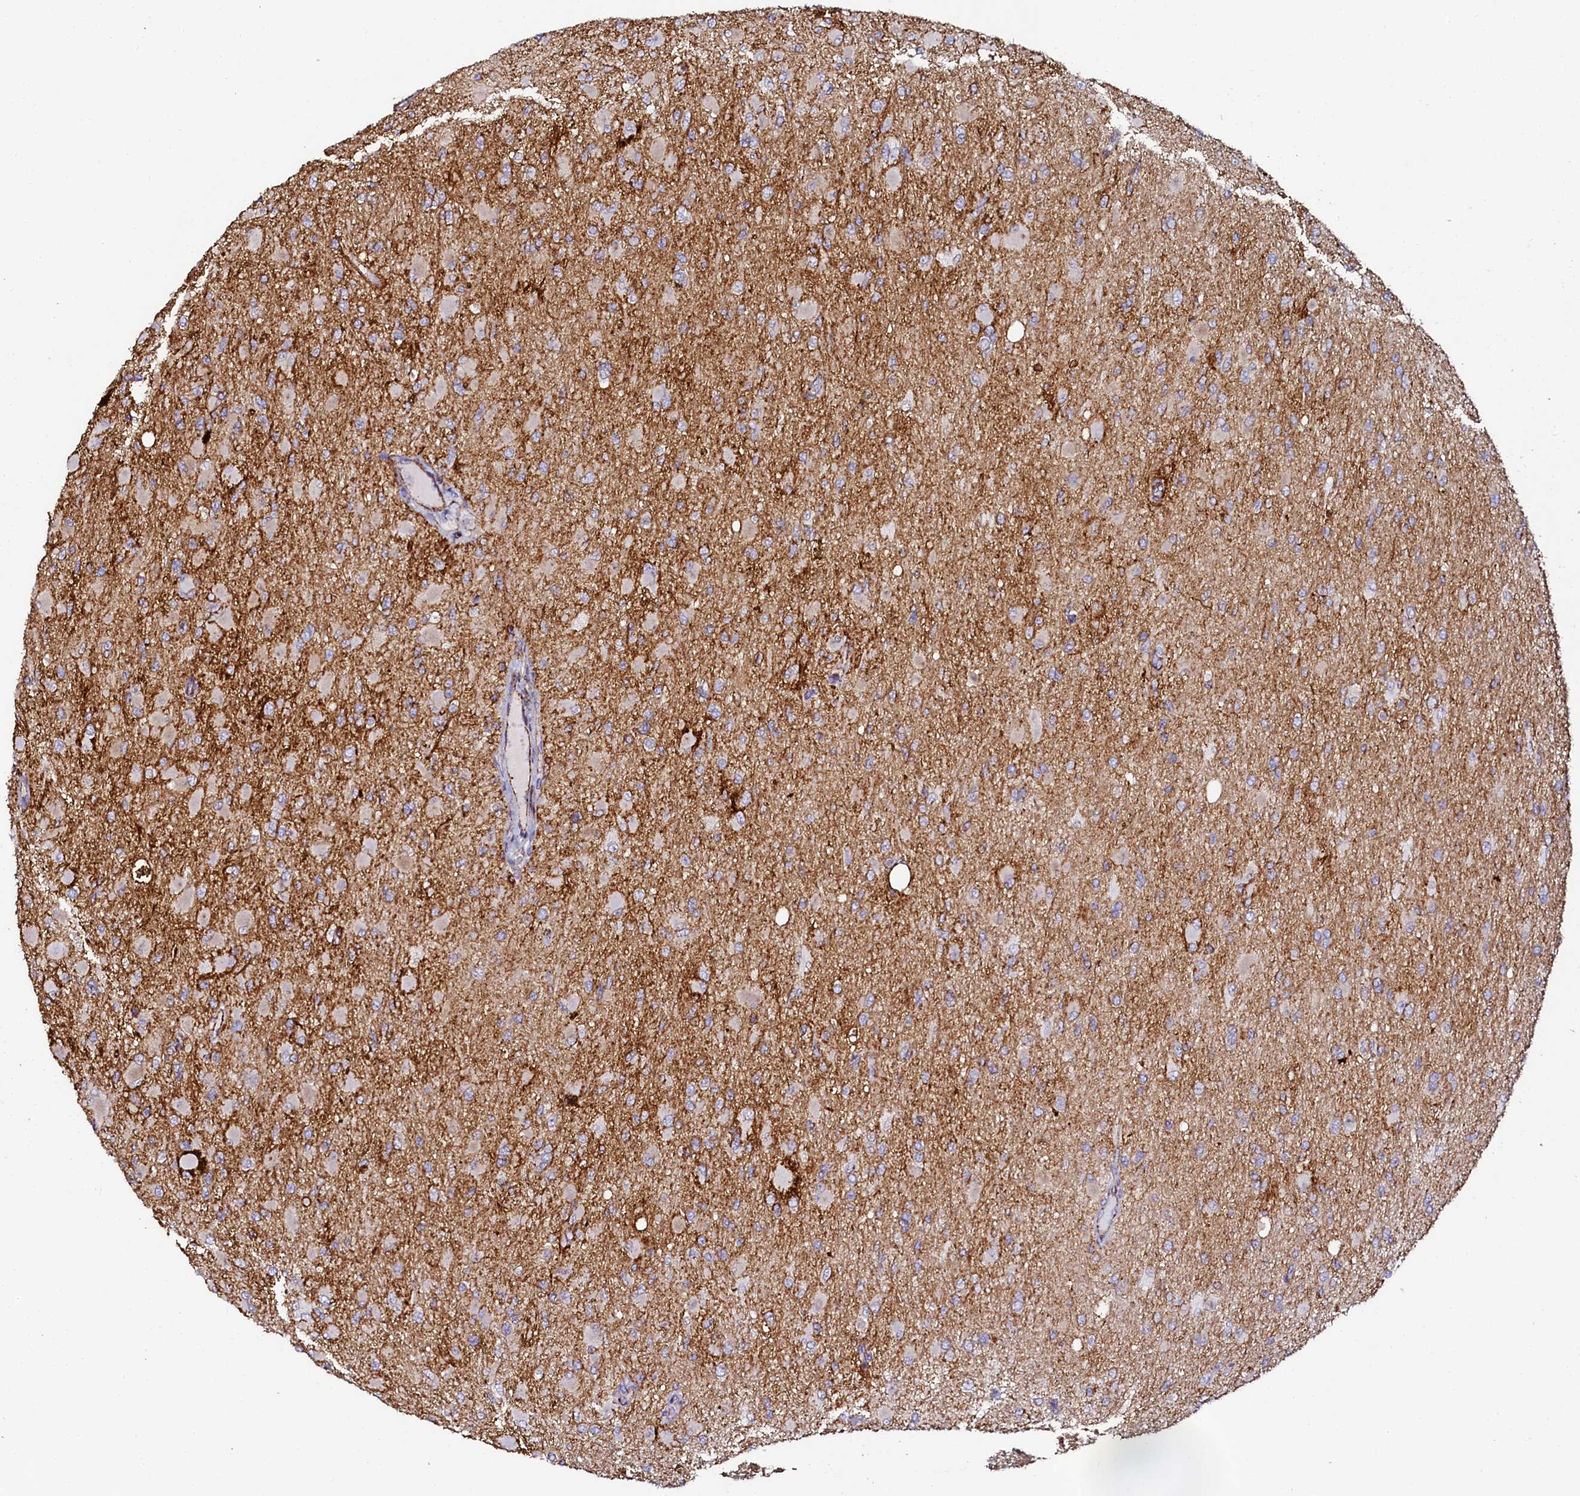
{"staining": {"intensity": "negative", "quantity": "none", "location": "none"}, "tissue": "glioma", "cell_type": "Tumor cells", "image_type": "cancer", "snomed": [{"axis": "morphology", "description": "Glioma, malignant, High grade"}, {"axis": "topography", "description": "Cerebral cortex"}], "caption": "This is a micrograph of immunohistochemistry (IHC) staining of glioma, which shows no expression in tumor cells.", "gene": "AAAS", "patient": {"sex": "female", "age": 36}}